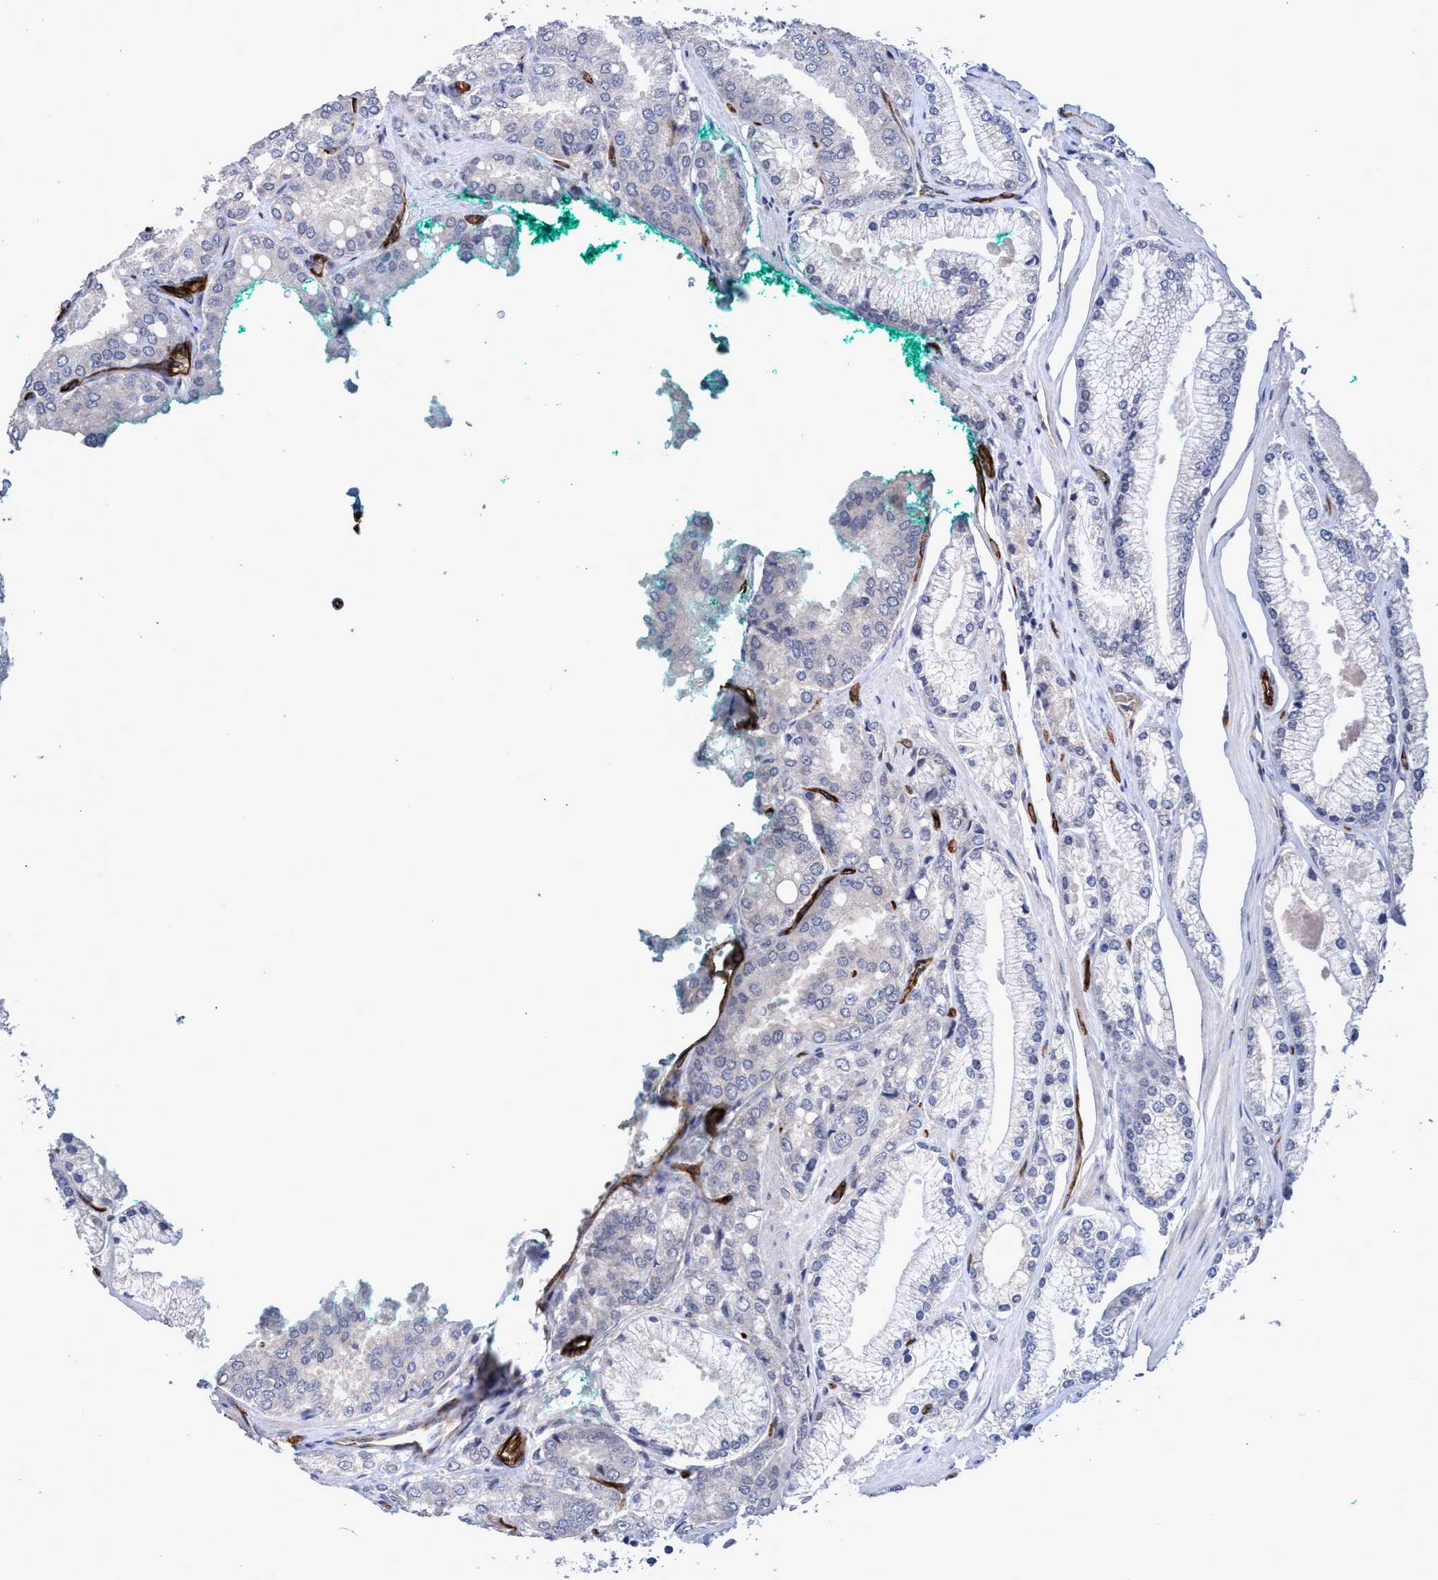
{"staining": {"intensity": "negative", "quantity": "none", "location": "none"}, "tissue": "prostate cancer", "cell_type": "Tumor cells", "image_type": "cancer", "snomed": [{"axis": "morphology", "description": "Adenocarcinoma, High grade"}, {"axis": "topography", "description": "Prostate"}], "caption": "Tumor cells are negative for brown protein staining in prostate cancer (adenocarcinoma (high-grade)).", "gene": "ZNF750", "patient": {"sex": "male", "age": 50}}